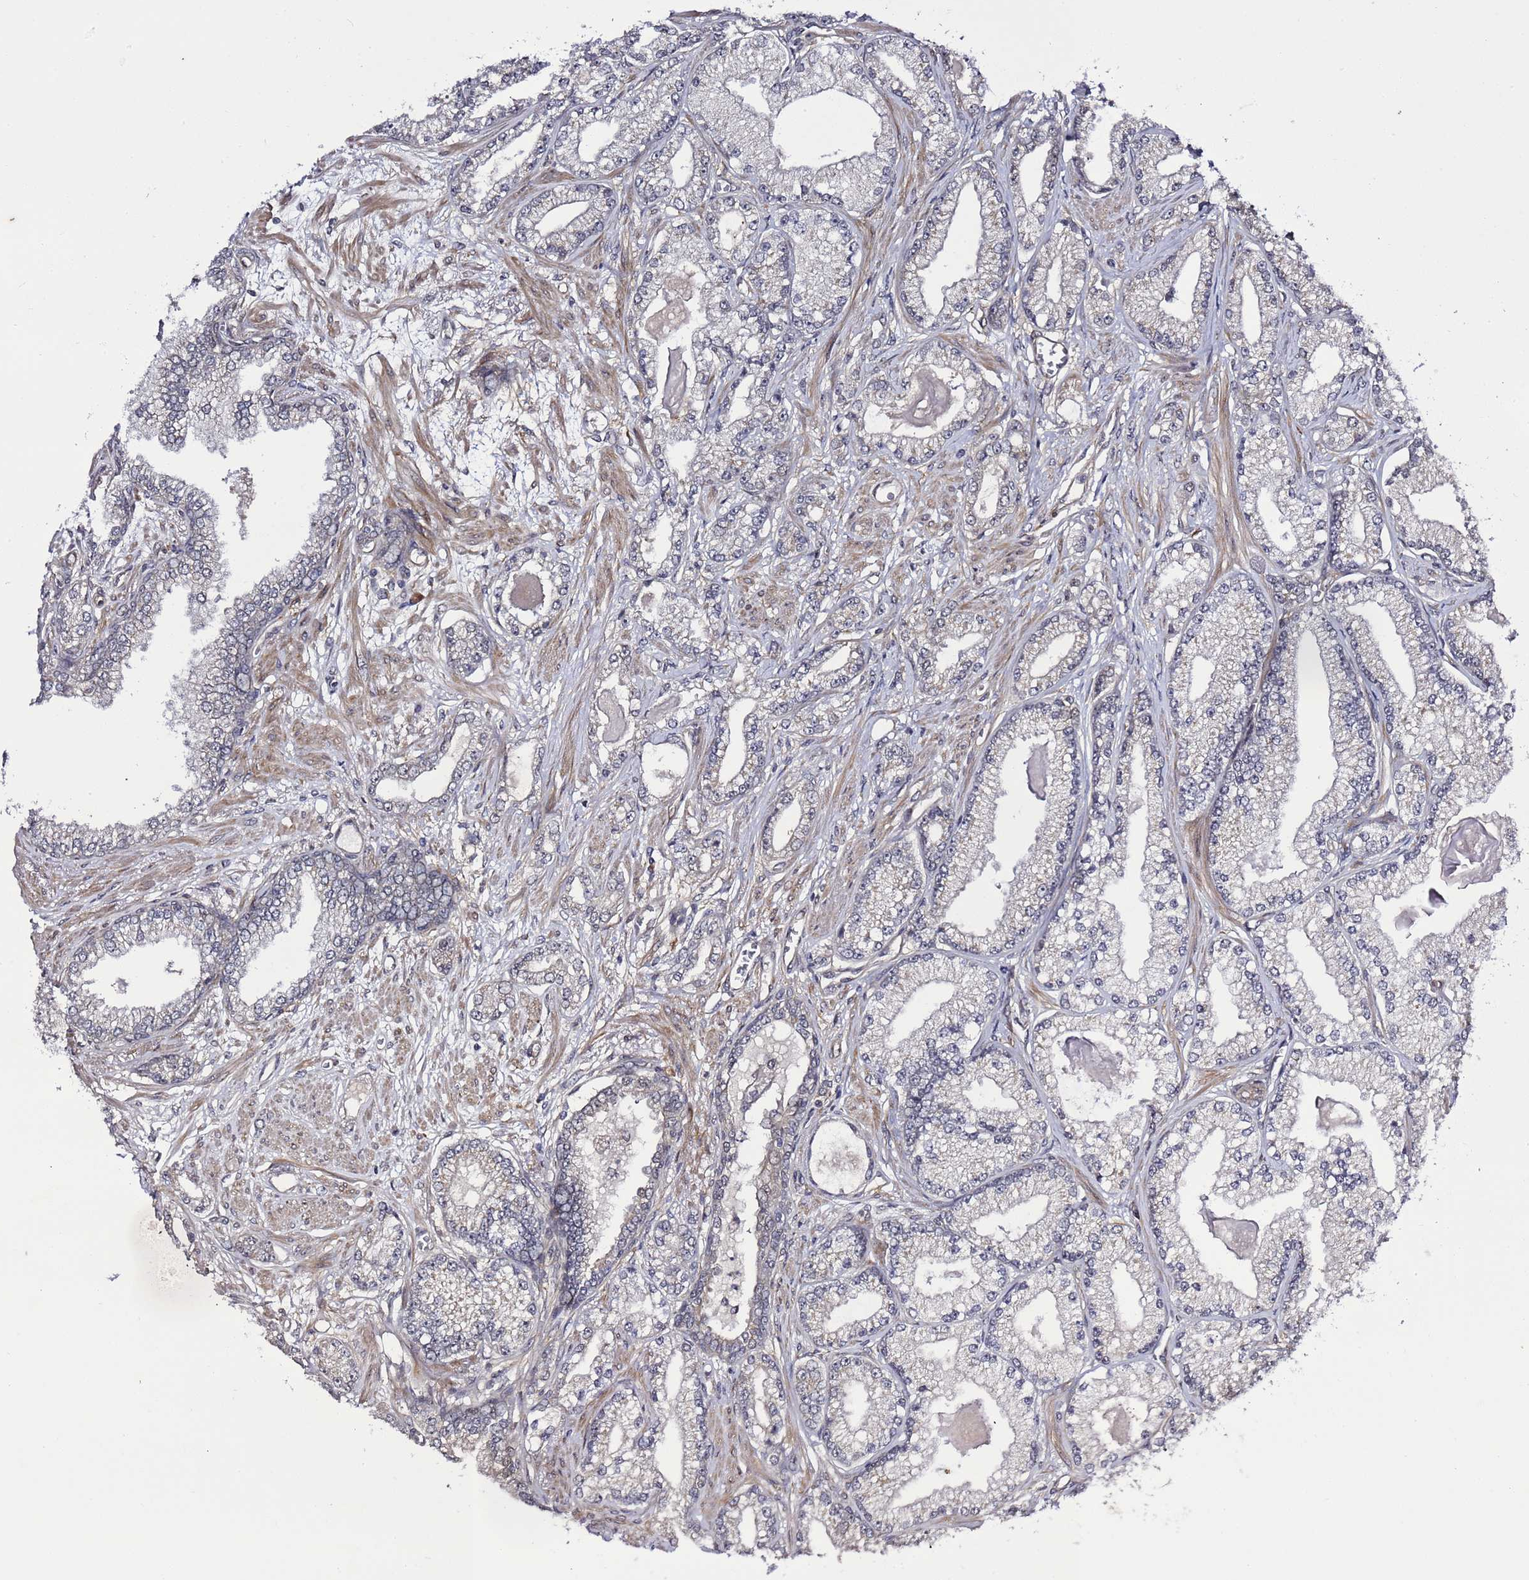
{"staining": {"intensity": "negative", "quantity": "none", "location": "none"}, "tissue": "prostate cancer", "cell_type": "Tumor cells", "image_type": "cancer", "snomed": [{"axis": "morphology", "description": "Adenocarcinoma, Low grade"}, {"axis": "topography", "description": "Prostate"}], "caption": "An IHC image of low-grade adenocarcinoma (prostate) is shown. There is no staining in tumor cells of low-grade adenocarcinoma (prostate).", "gene": "POLR2D", "patient": {"sex": "male", "age": 64}}